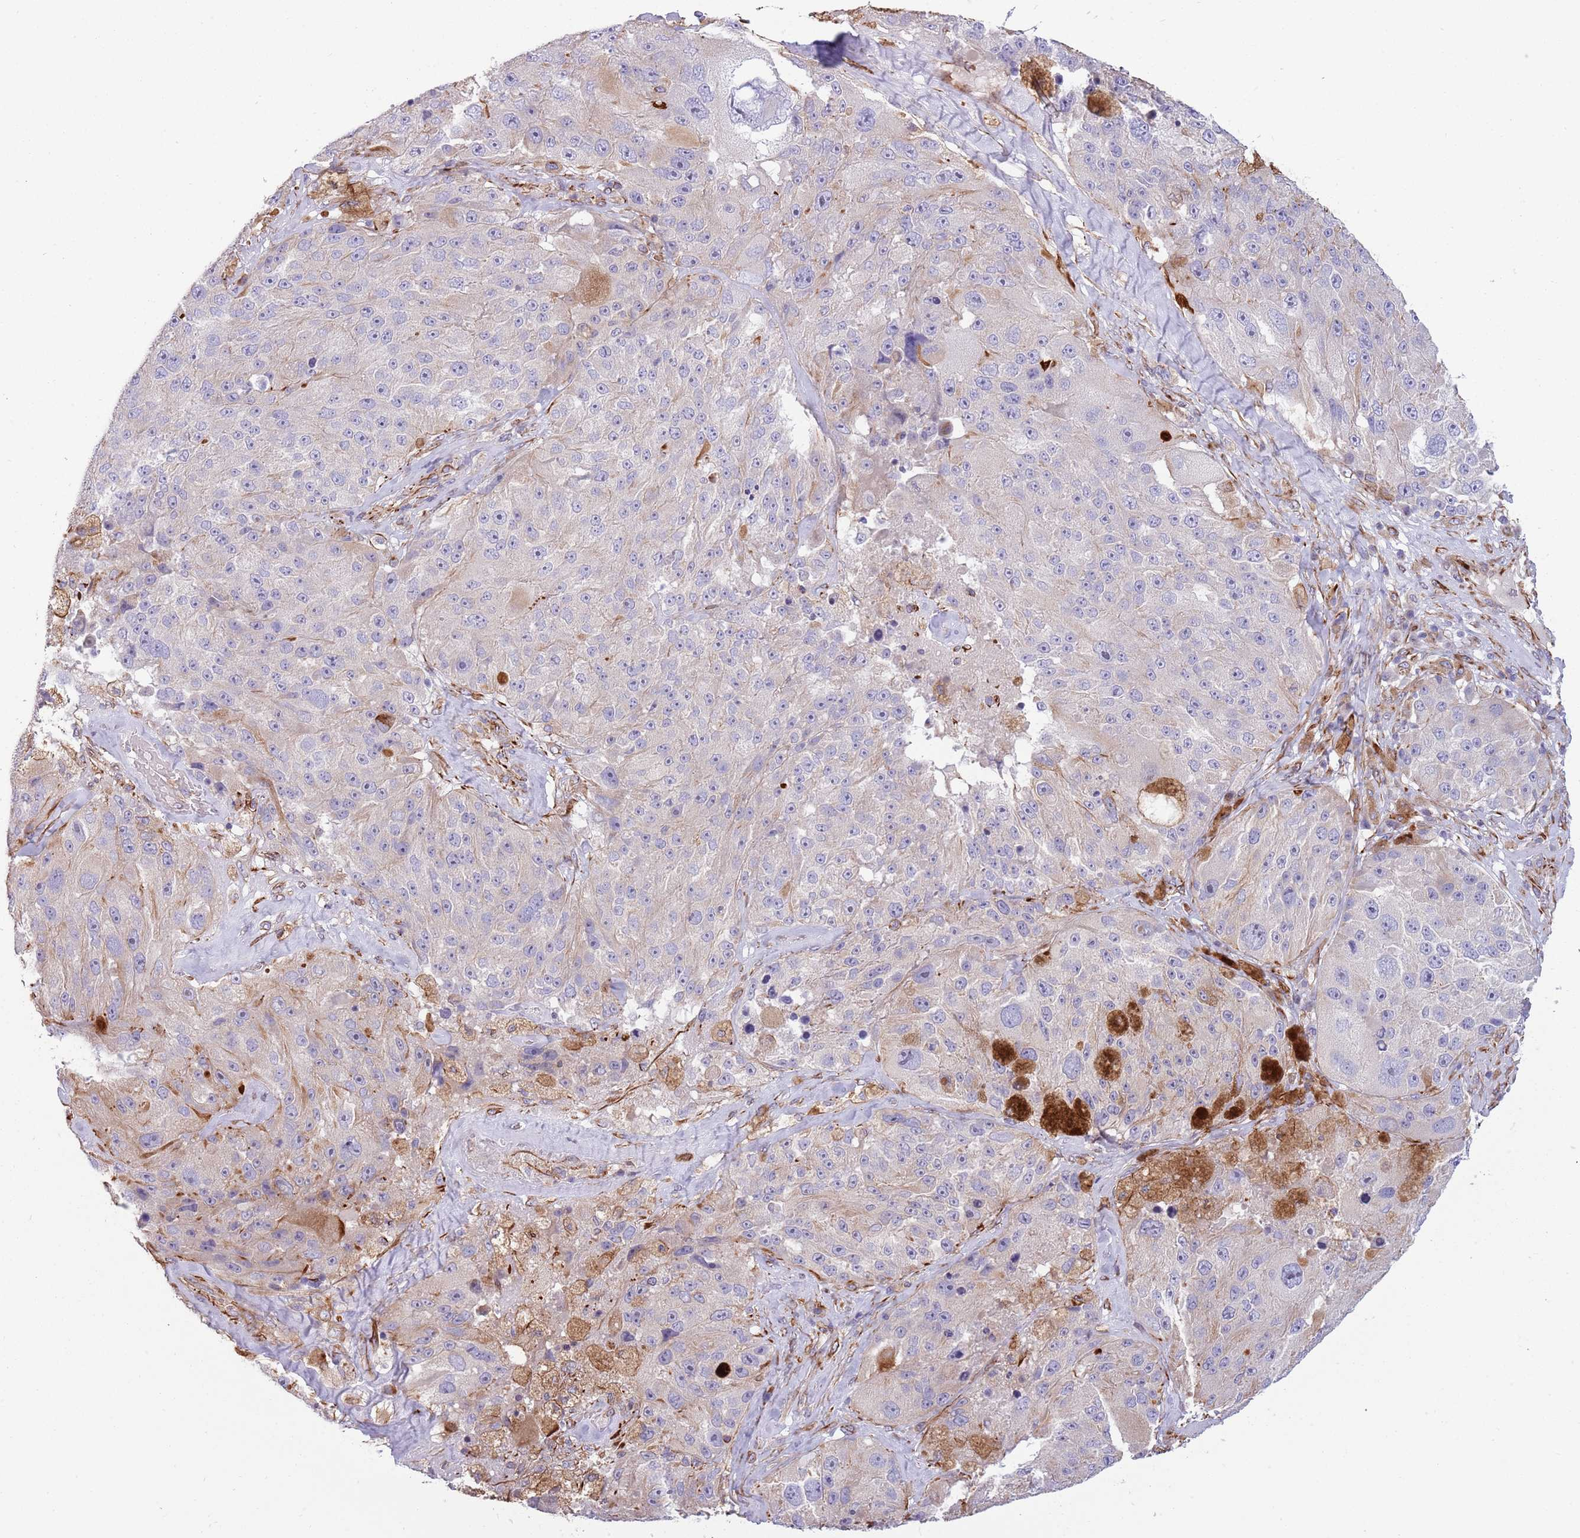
{"staining": {"intensity": "negative", "quantity": "none", "location": "none"}, "tissue": "melanoma", "cell_type": "Tumor cells", "image_type": "cancer", "snomed": [{"axis": "morphology", "description": "Malignant melanoma, Metastatic site"}, {"axis": "topography", "description": "Lymph node"}], "caption": "Histopathology image shows no significant protein positivity in tumor cells of melanoma.", "gene": "MOGAT1", "patient": {"sex": "male", "age": 62}}